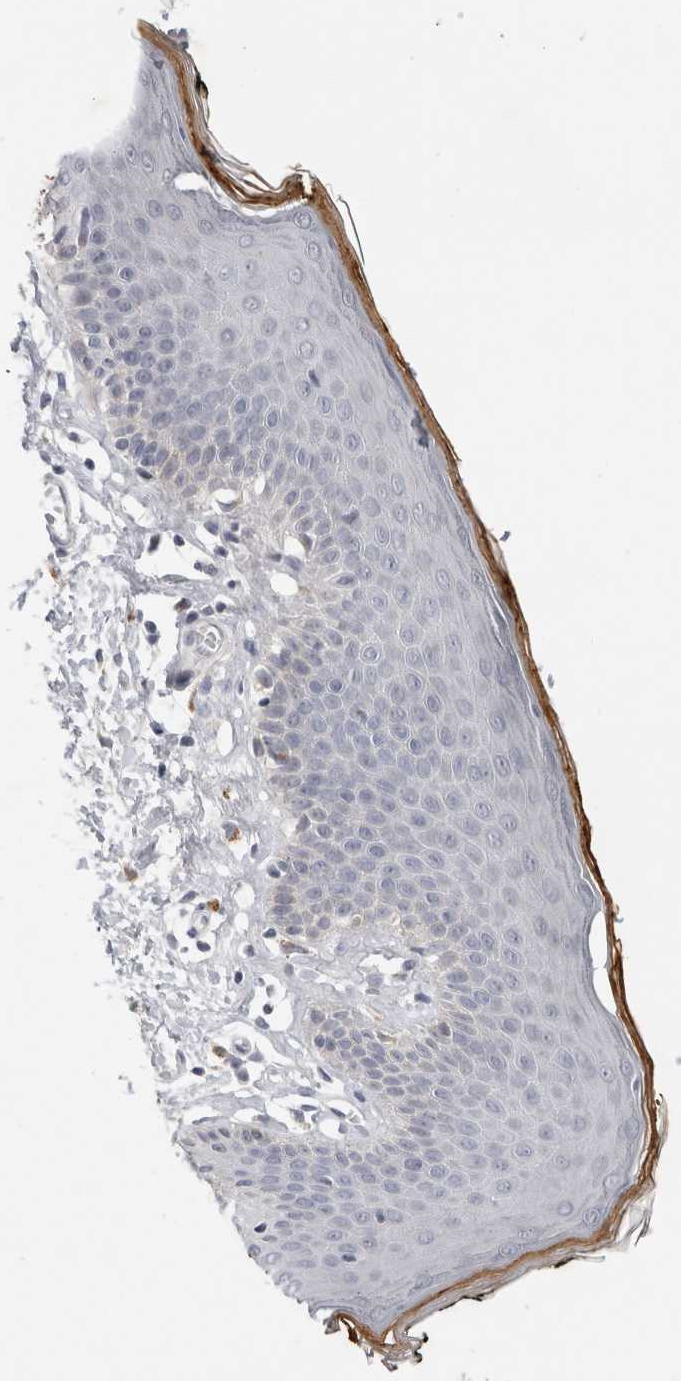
{"staining": {"intensity": "negative", "quantity": "none", "location": "none"}, "tissue": "skin", "cell_type": "Epidermal cells", "image_type": "normal", "snomed": [{"axis": "morphology", "description": "Normal tissue, NOS"}, {"axis": "morphology", "description": "Inflammation, NOS"}, {"axis": "topography", "description": "Vulva"}], "caption": "IHC micrograph of unremarkable skin: human skin stained with DAB reveals no significant protein staining in epidermal cells.", "gene": "MGAT1", "patient": {"sex": "female", "age": 84}}